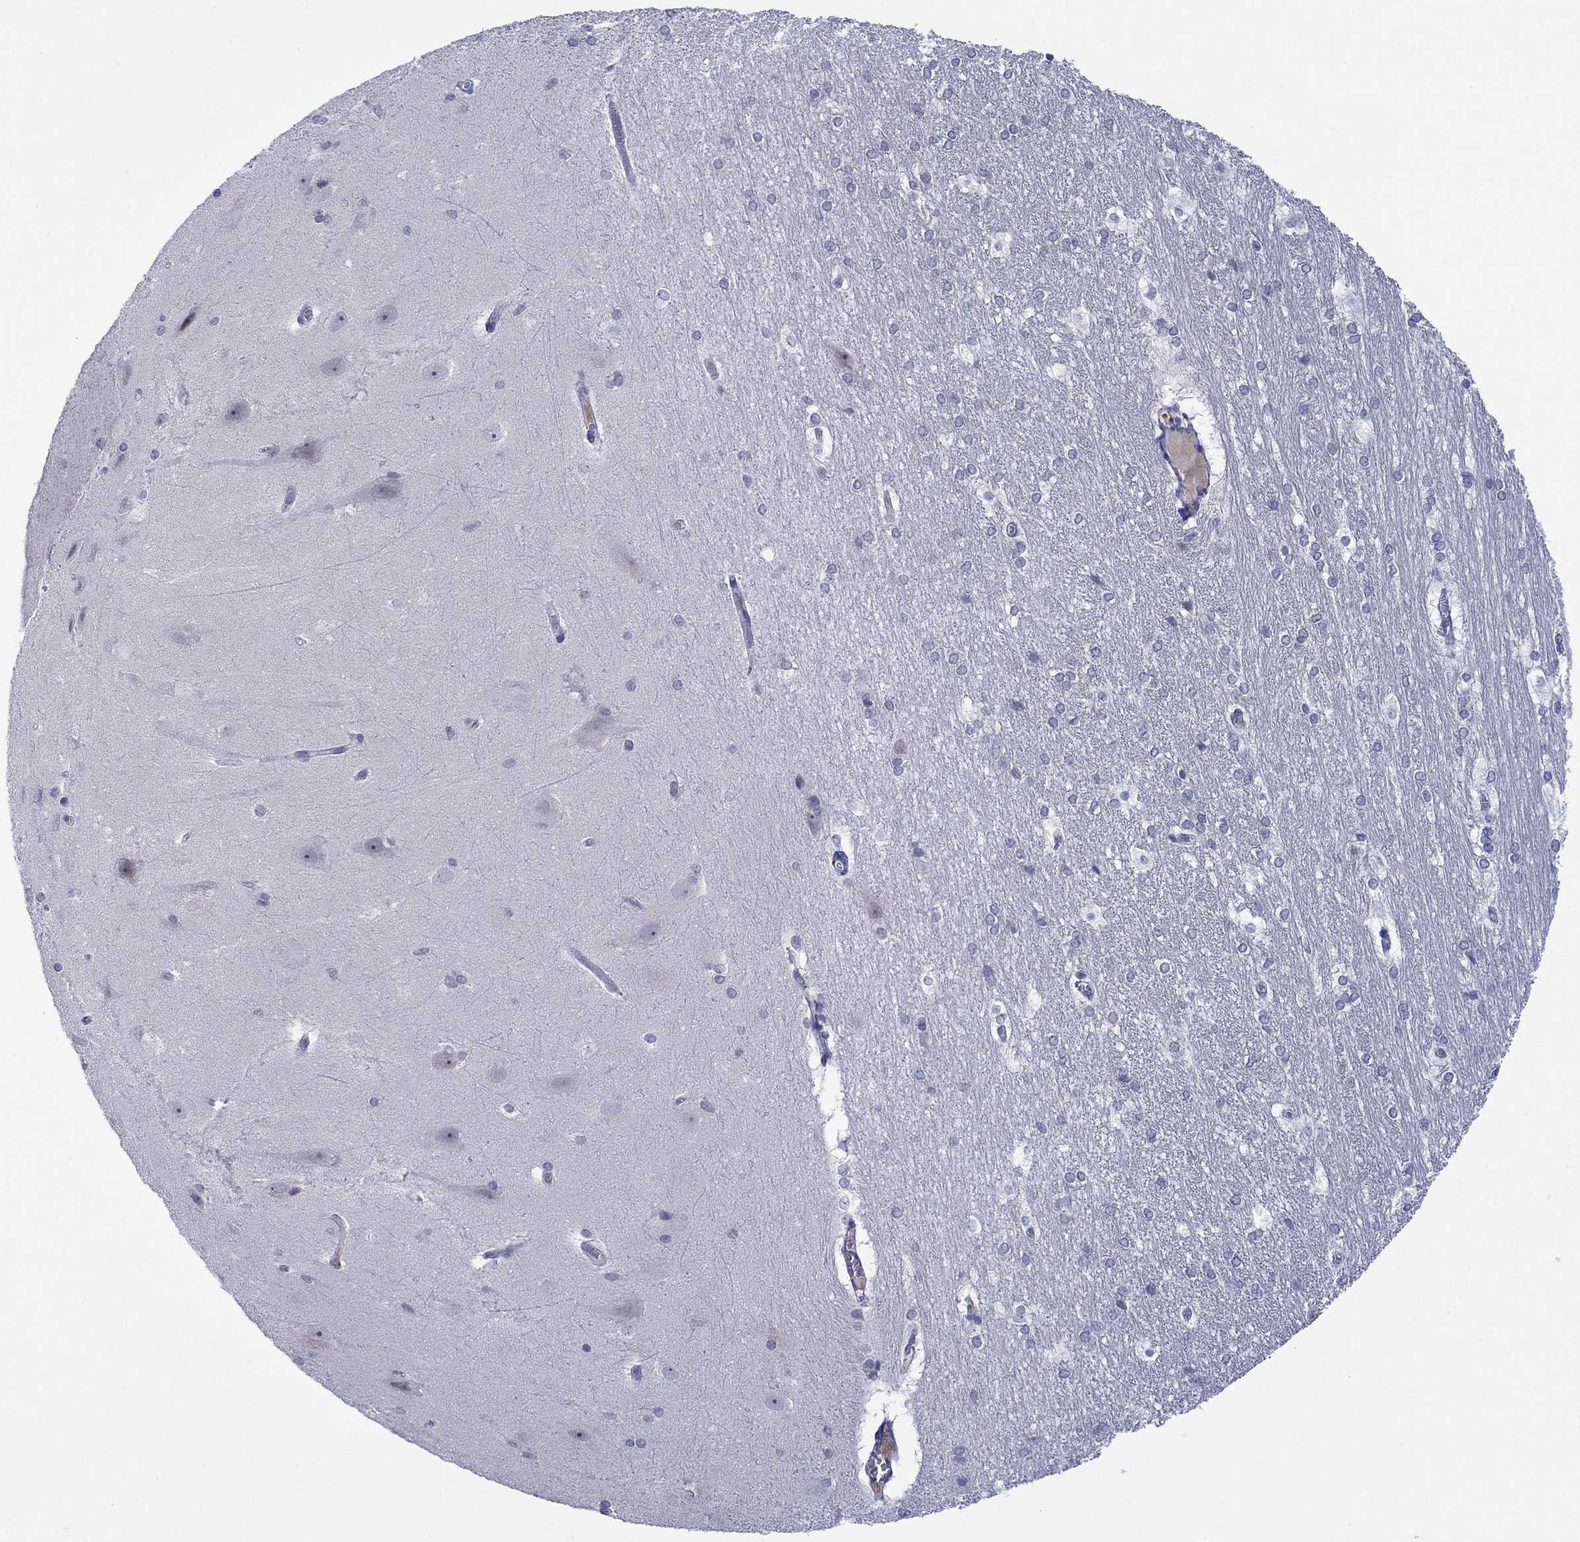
{"staining": {"intensity": "negative", "quantity": "none", "location": "none"}, "tissue": "hippocampus", "cell_type": "Glial cells", "image_type": "normal", "snomed": [{"axis": "morphology", "description": "Normal tissue, NOS"}, {"axis": "topography", "description": "Cerebral cortex"}, {"axis": "topography", "description": "Hippocampus"}], "caption": "This is an IHC photomicrograph of benign hippocampus. There is no positivity in glial cells.", "gene": "MTRFR", "patient": {"sex": "female", "age": 19}}